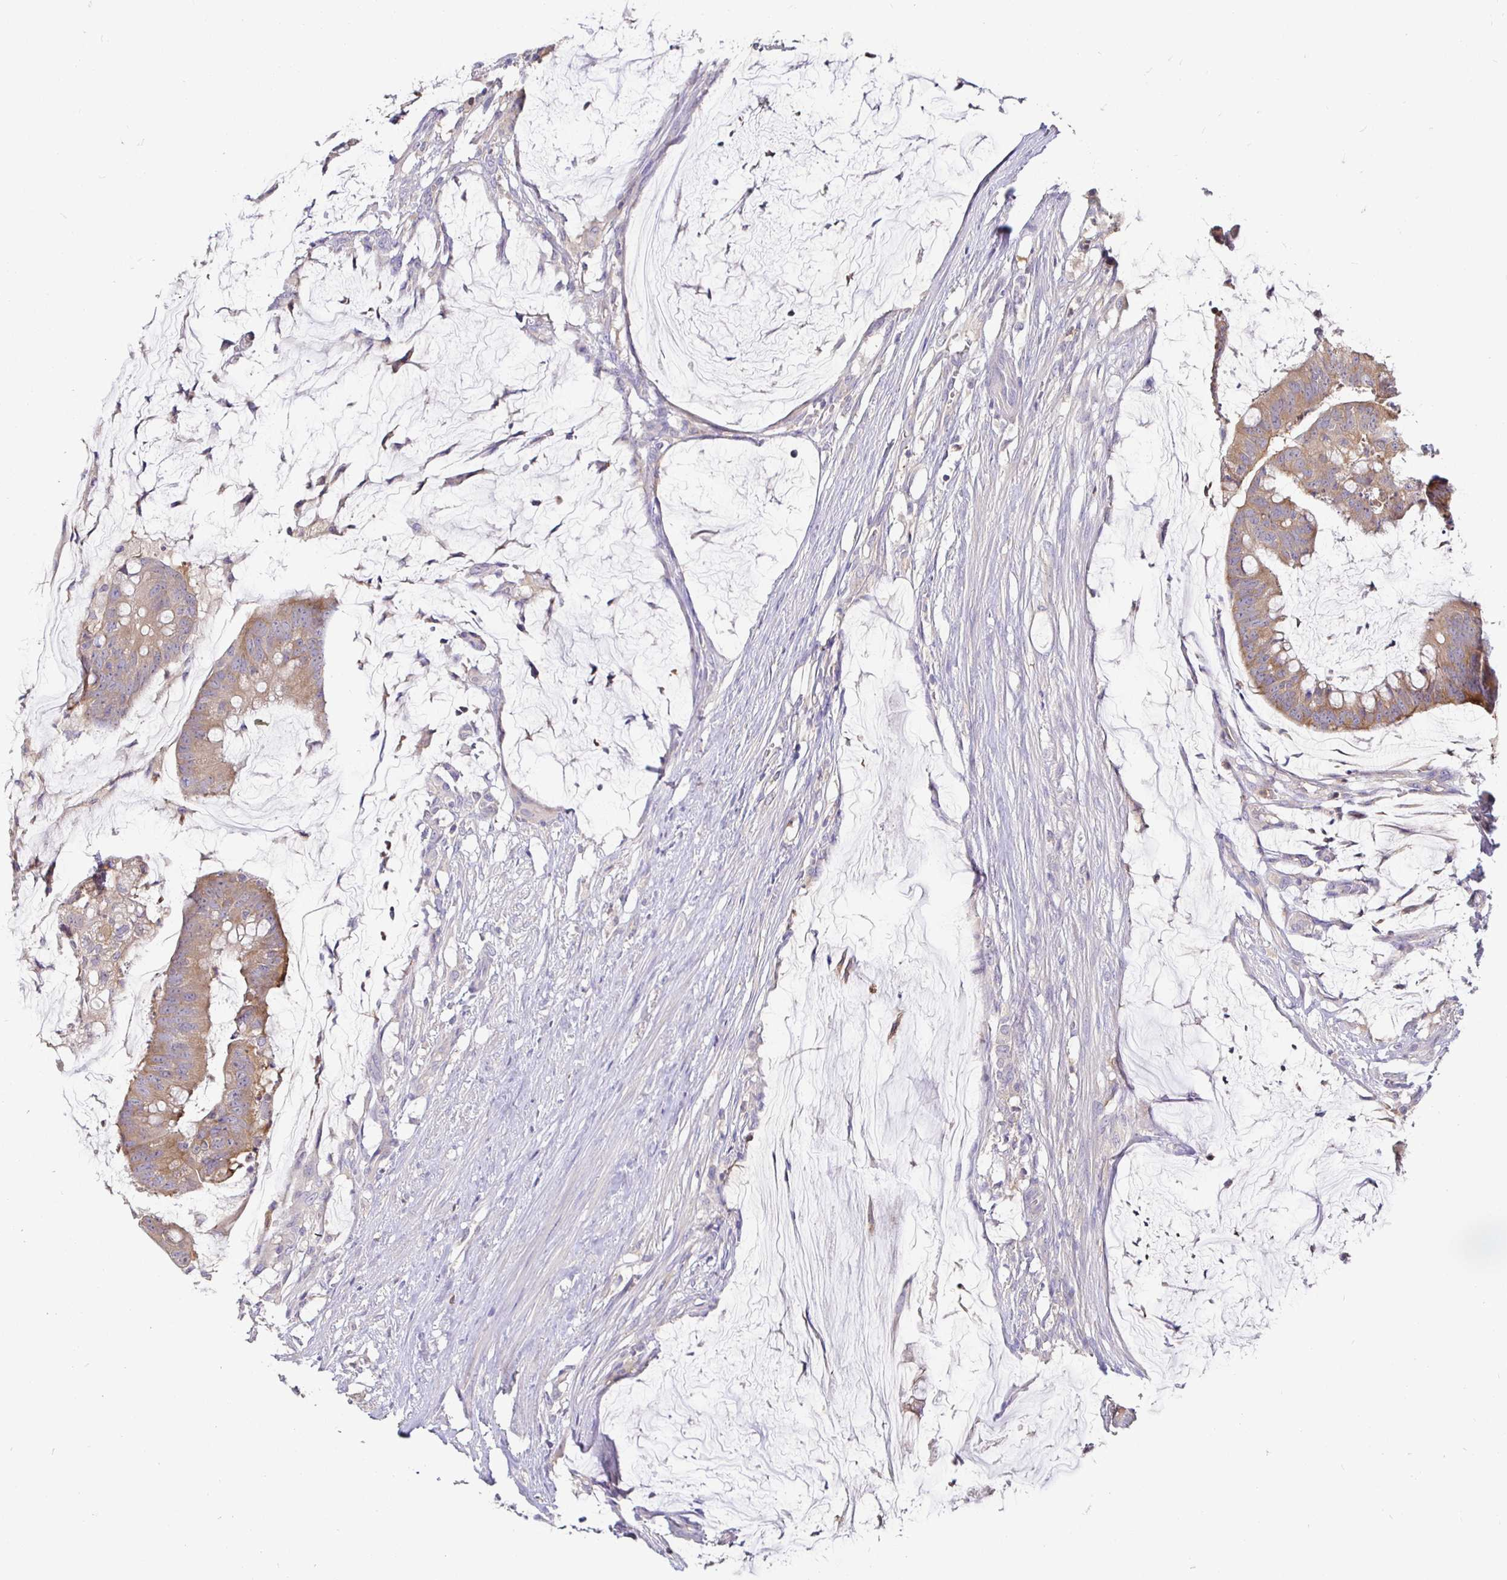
{"staining": {"intensity": "weak", "quantity": ">75%", "location": "cytoplasmic/membranous"}, "tissue": "colorectal cancer", "cell_type": "Tumor cells", "image_type": "cancer", "snomed": [{"axis": "morphology", "description": "Adenocarcinoma, NOS"}, {"axis": "topography", "description": "Colon"}], "caption": "Weak cytoplasmic/membranous staining for a protein is present in approximately >75% of tumor cells of adenocarcinoma (colorectal) using immunohistochemistry.", "gene": "KIF21A", "patient": {"sex": "male", "age": 62}}